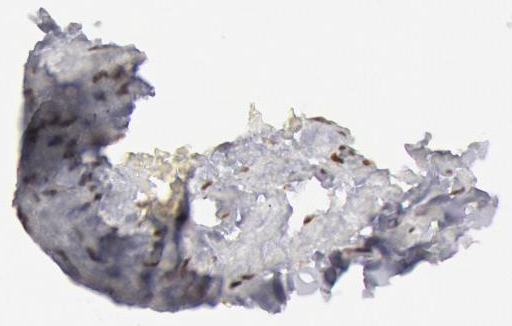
{"staining": {"intensity": "moderate", "quantity": ">75%", "location": "nuclear"}, "tissue": "adipose tissue", "cell_type": "Adipocytes", "image_type": "normal", "snomed": [{"axis": "morphology", "description": "Normal tissue, NOS"}, {"axis": "morphology", "description": "Duct carcinoma"}, {"axis": "topography", "description": "Breast"}, {"axis": "topography", "description": "Adipose tissue"}], "caption": "Immunohistochemistry (IHC) of normal adipose tissue reveals medium levels of moderate nuclear expression in approximately >75% of adipocytes.", "gene": "SUB1", "patient": {"sex": "female", "age": 37}}